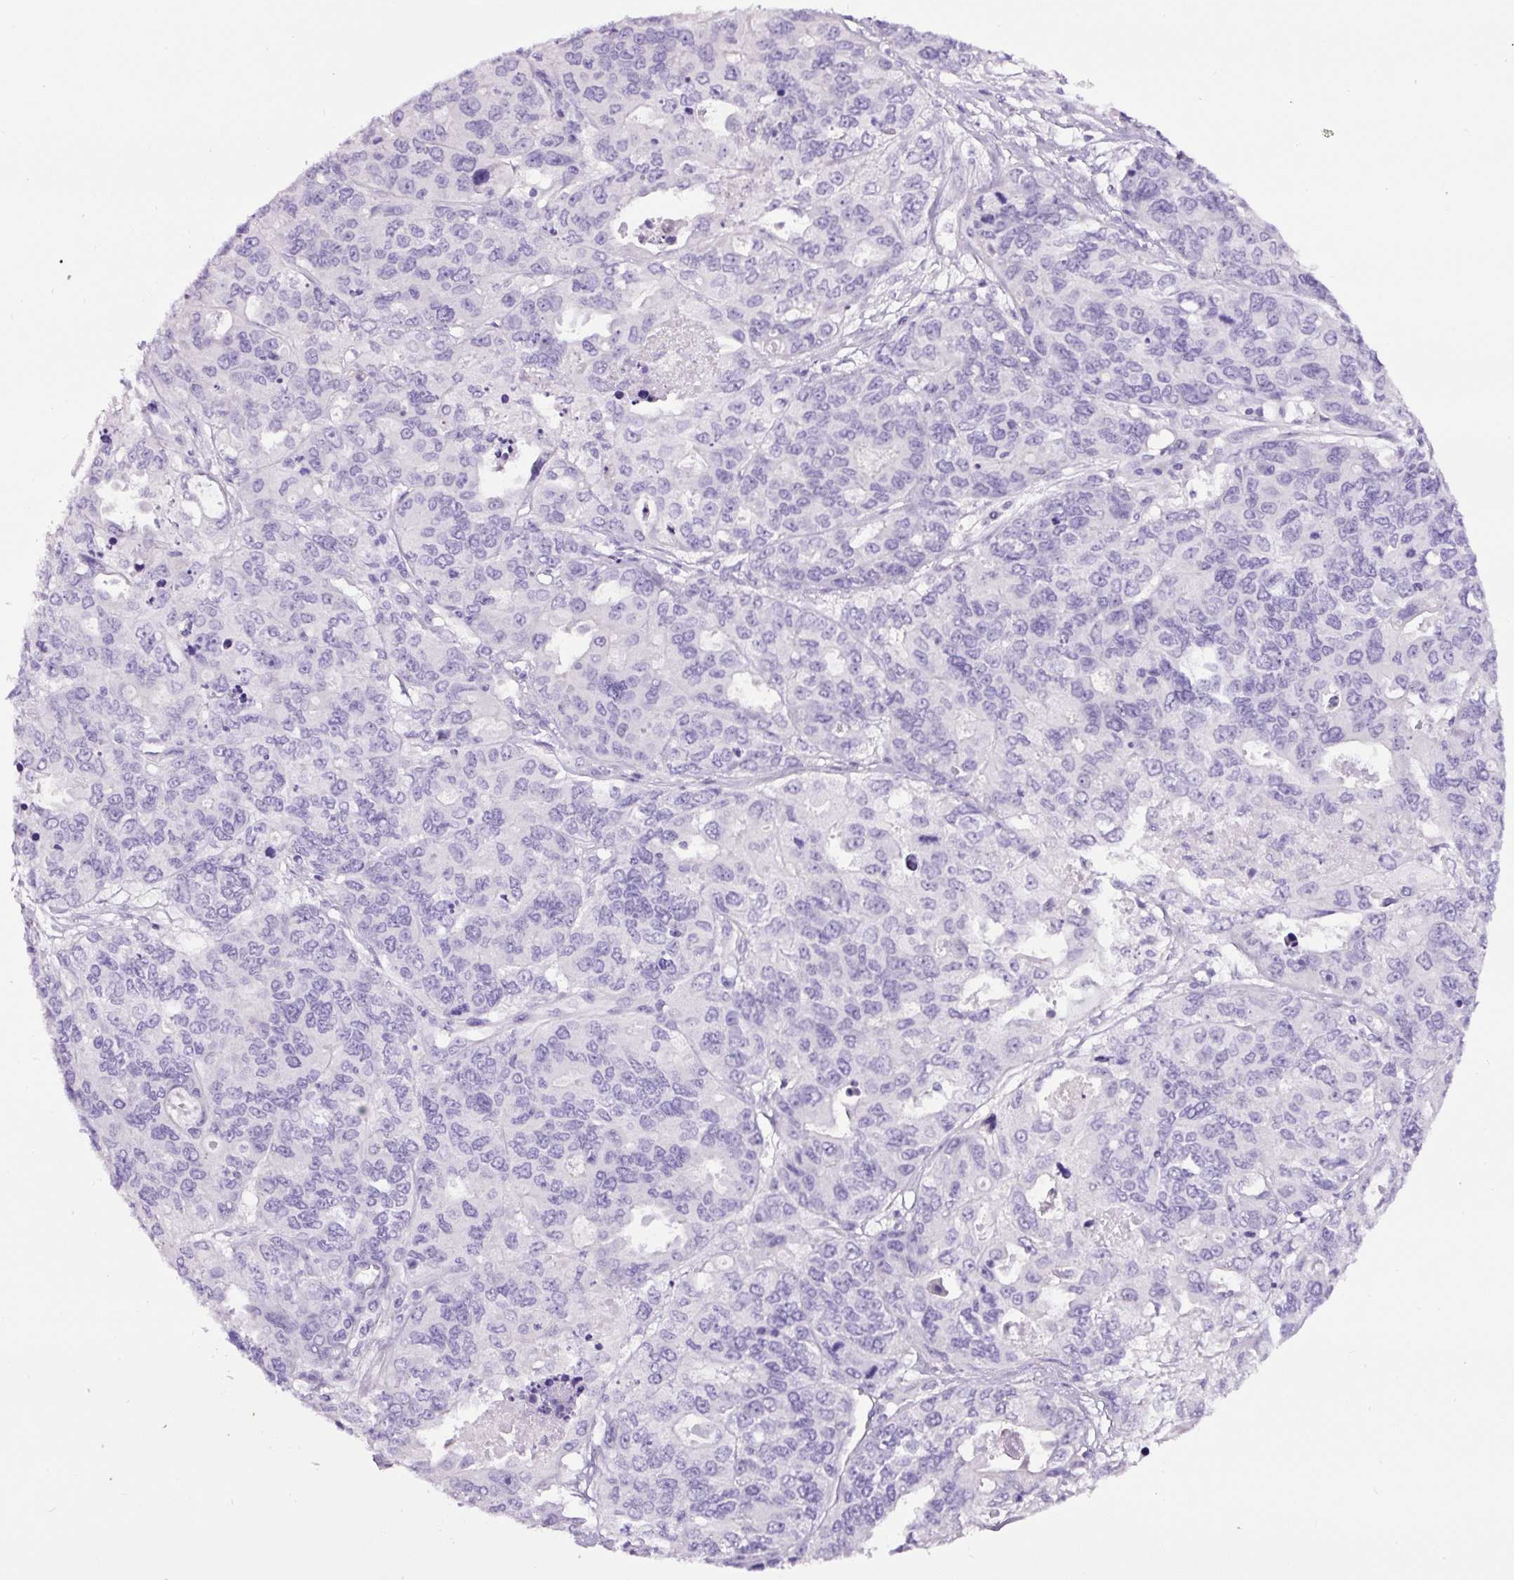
{"staining": {"intensity": "negative", "quantity": "none", "location": "none"}, "tissue": "endometrial cancer", "cell_type": "Tumor cells", "image_type": "cancer", "snomed": [{"axis": "morphology", "description": "Adenocarcinoma, NOS"}, {"axis": "topography", "description": "Uterus"}], "caption": "Immunohistochemistry (IHC) of human endometrial cancer (adenocarcinoma) exhibits no staining in tumor cells.", "gene": "SP8", "patient": {"sex": "female", "age": 79}}